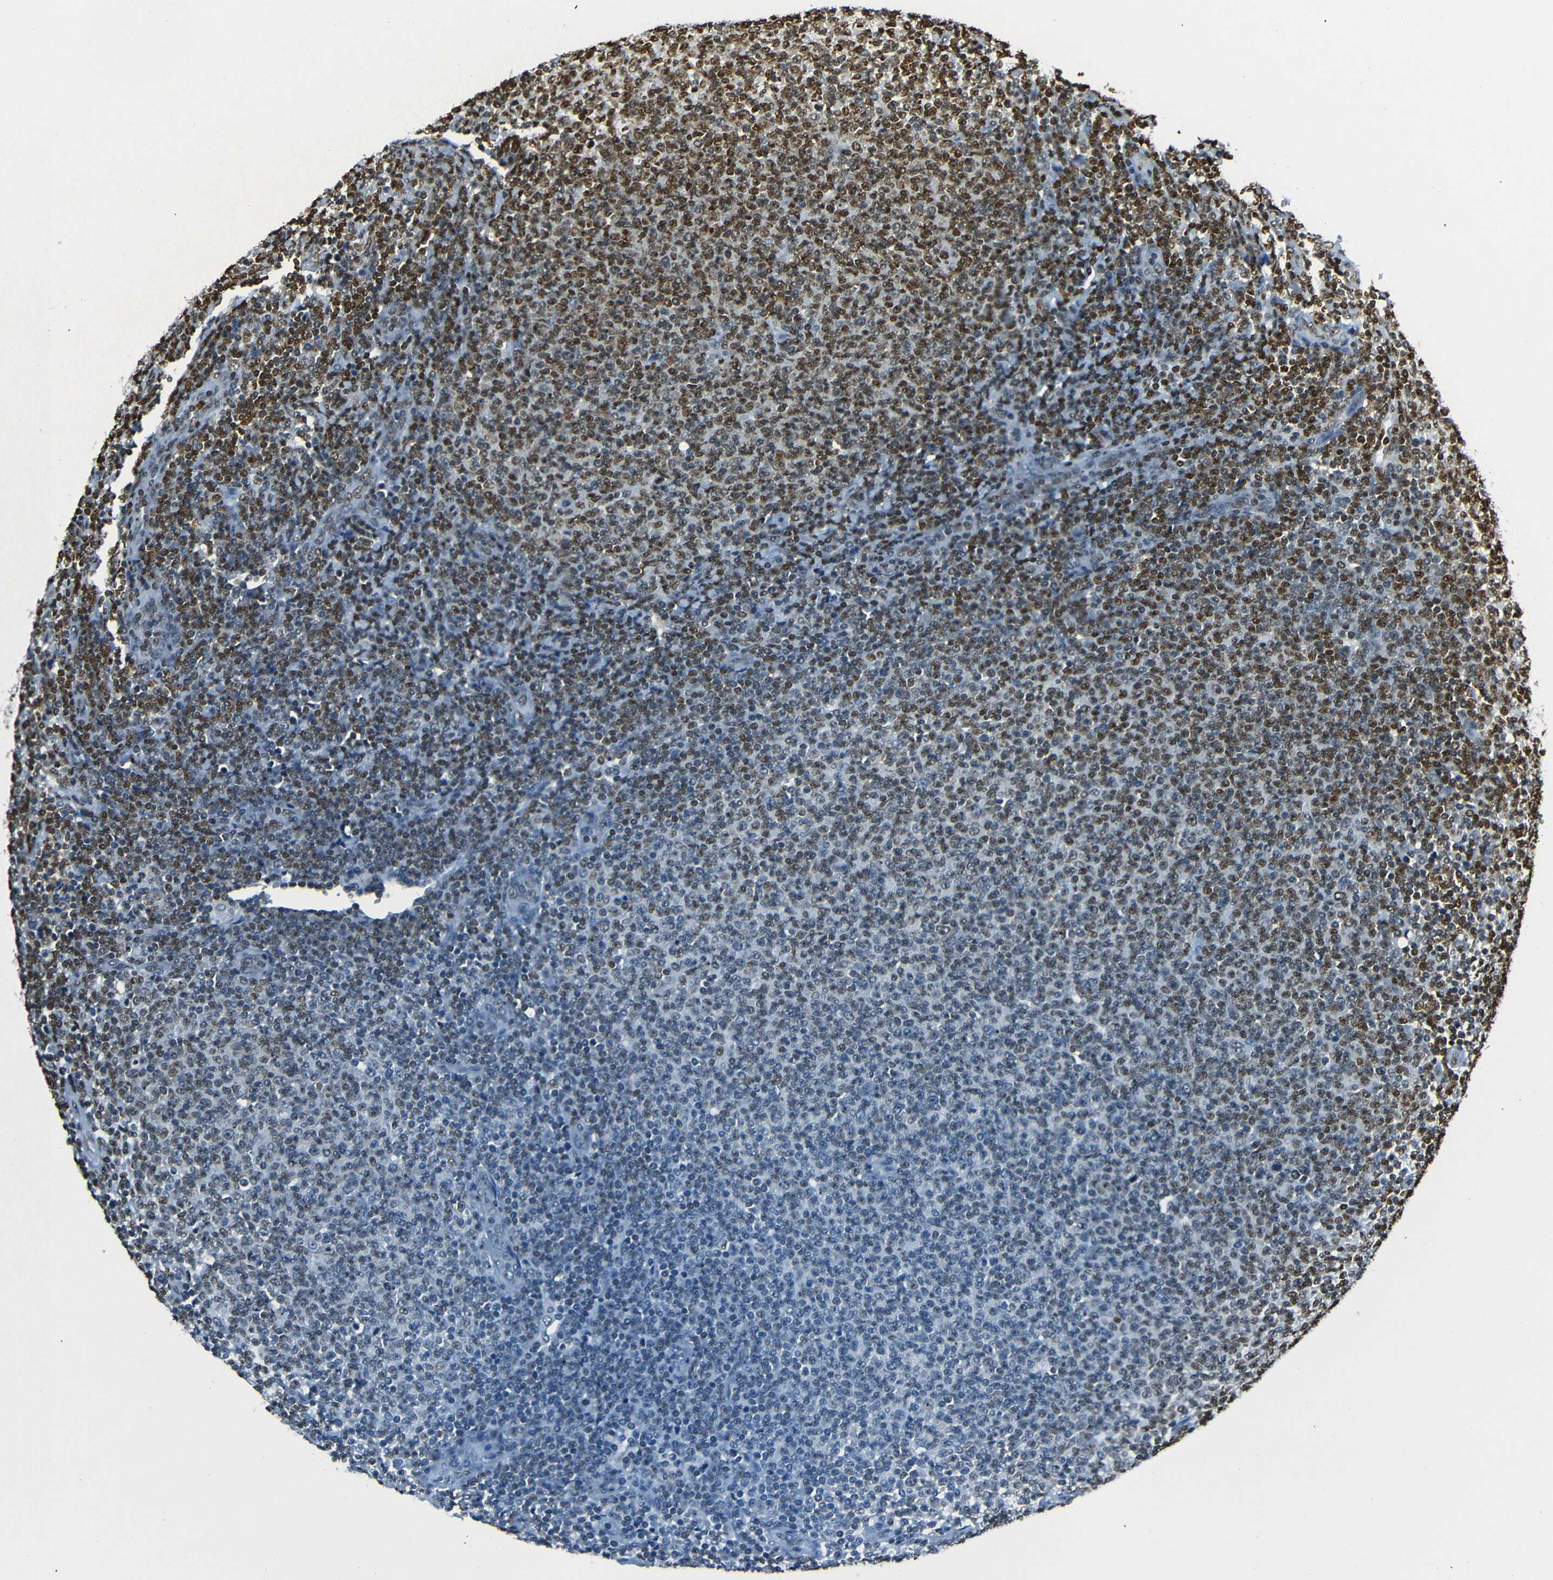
{"staining": {"intensity": "strong", "quantity": "25%-75%", "location": "nuclear"}, "tissue": "lymphoma", "cell_type": "Tumor cells", "image_type": "cancer", "snomed": [{"axis": "morphology", "description": "Malignant lymphoma, non-Hodgkin's type, Low grade"}, {"axis": "topography", "description": "Lymph node"}], "caption": "A histopathology image of lymphoma stained for a protein exhibits strong nuclear brown staining in tumor cells. The staining was performed using DAB (3,3'-diaminobenzidine), with brown indicating positive protein expression. Nuclei are stained blue with hematoxylin.", "gene": "HMGN1", "patient": {"sex": "male", "age": 66}}